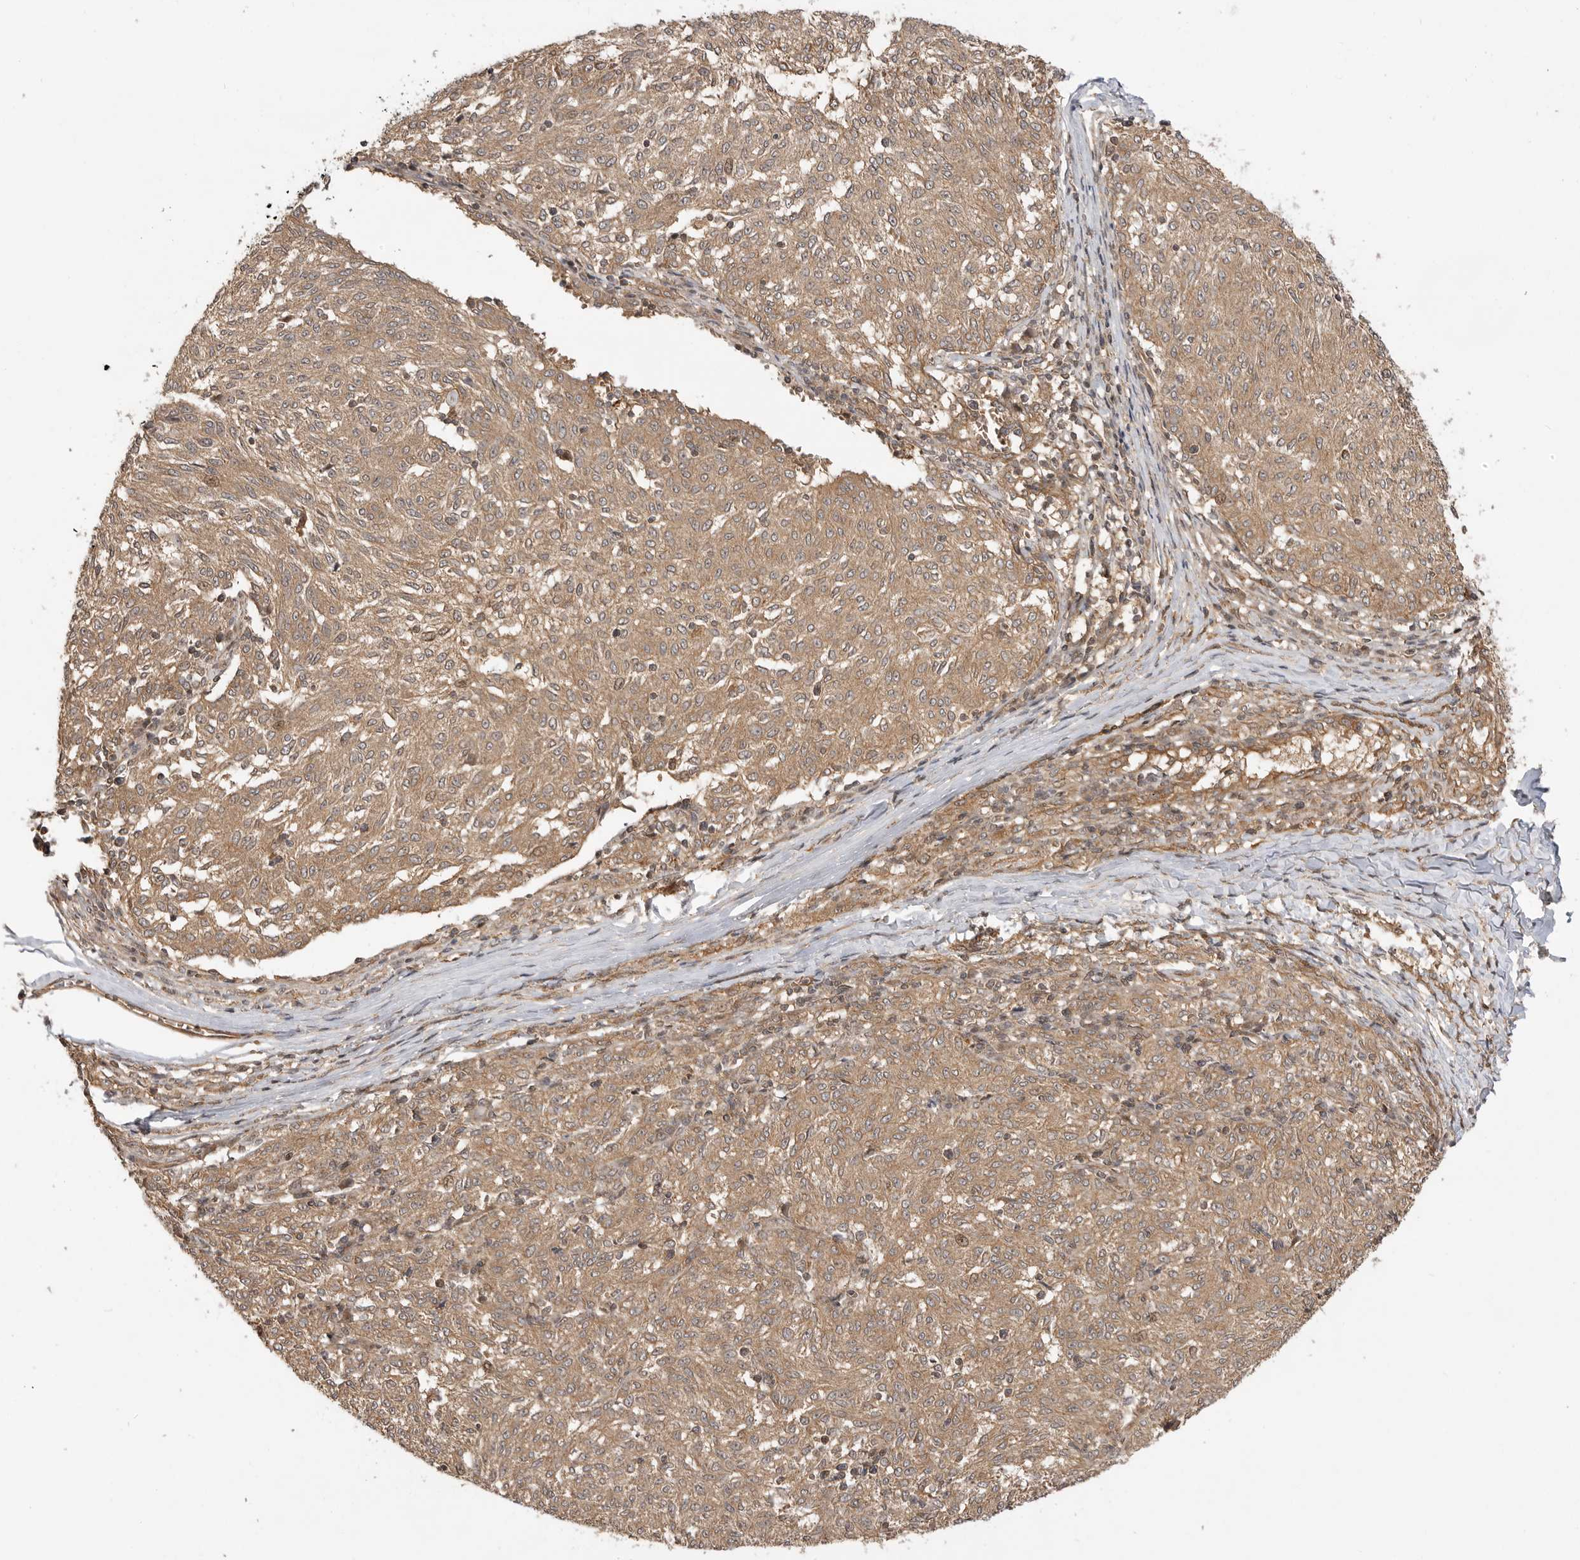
{"staining": {"intensity": "weak", "quantity": ">75%", "location": "cytoplasmic/membranous"}, "tissue": "melanoma", "cell_type": "Tumor cells", "image_type": "cancer", "snomed": [{"axis": "morphology", "description": "Malignant melanoma, NOS"}, {"axis": "topography", "description": "Skin"}], "caption": "A photomicrograph showing weak cytoplasmic/membranous expression in approximately >75% of tumor cells in melanoma, as visualized by brown immunohistochemical staining.", "gene": "ADPRS", "patient": {"sex": "female", "age": 72}}